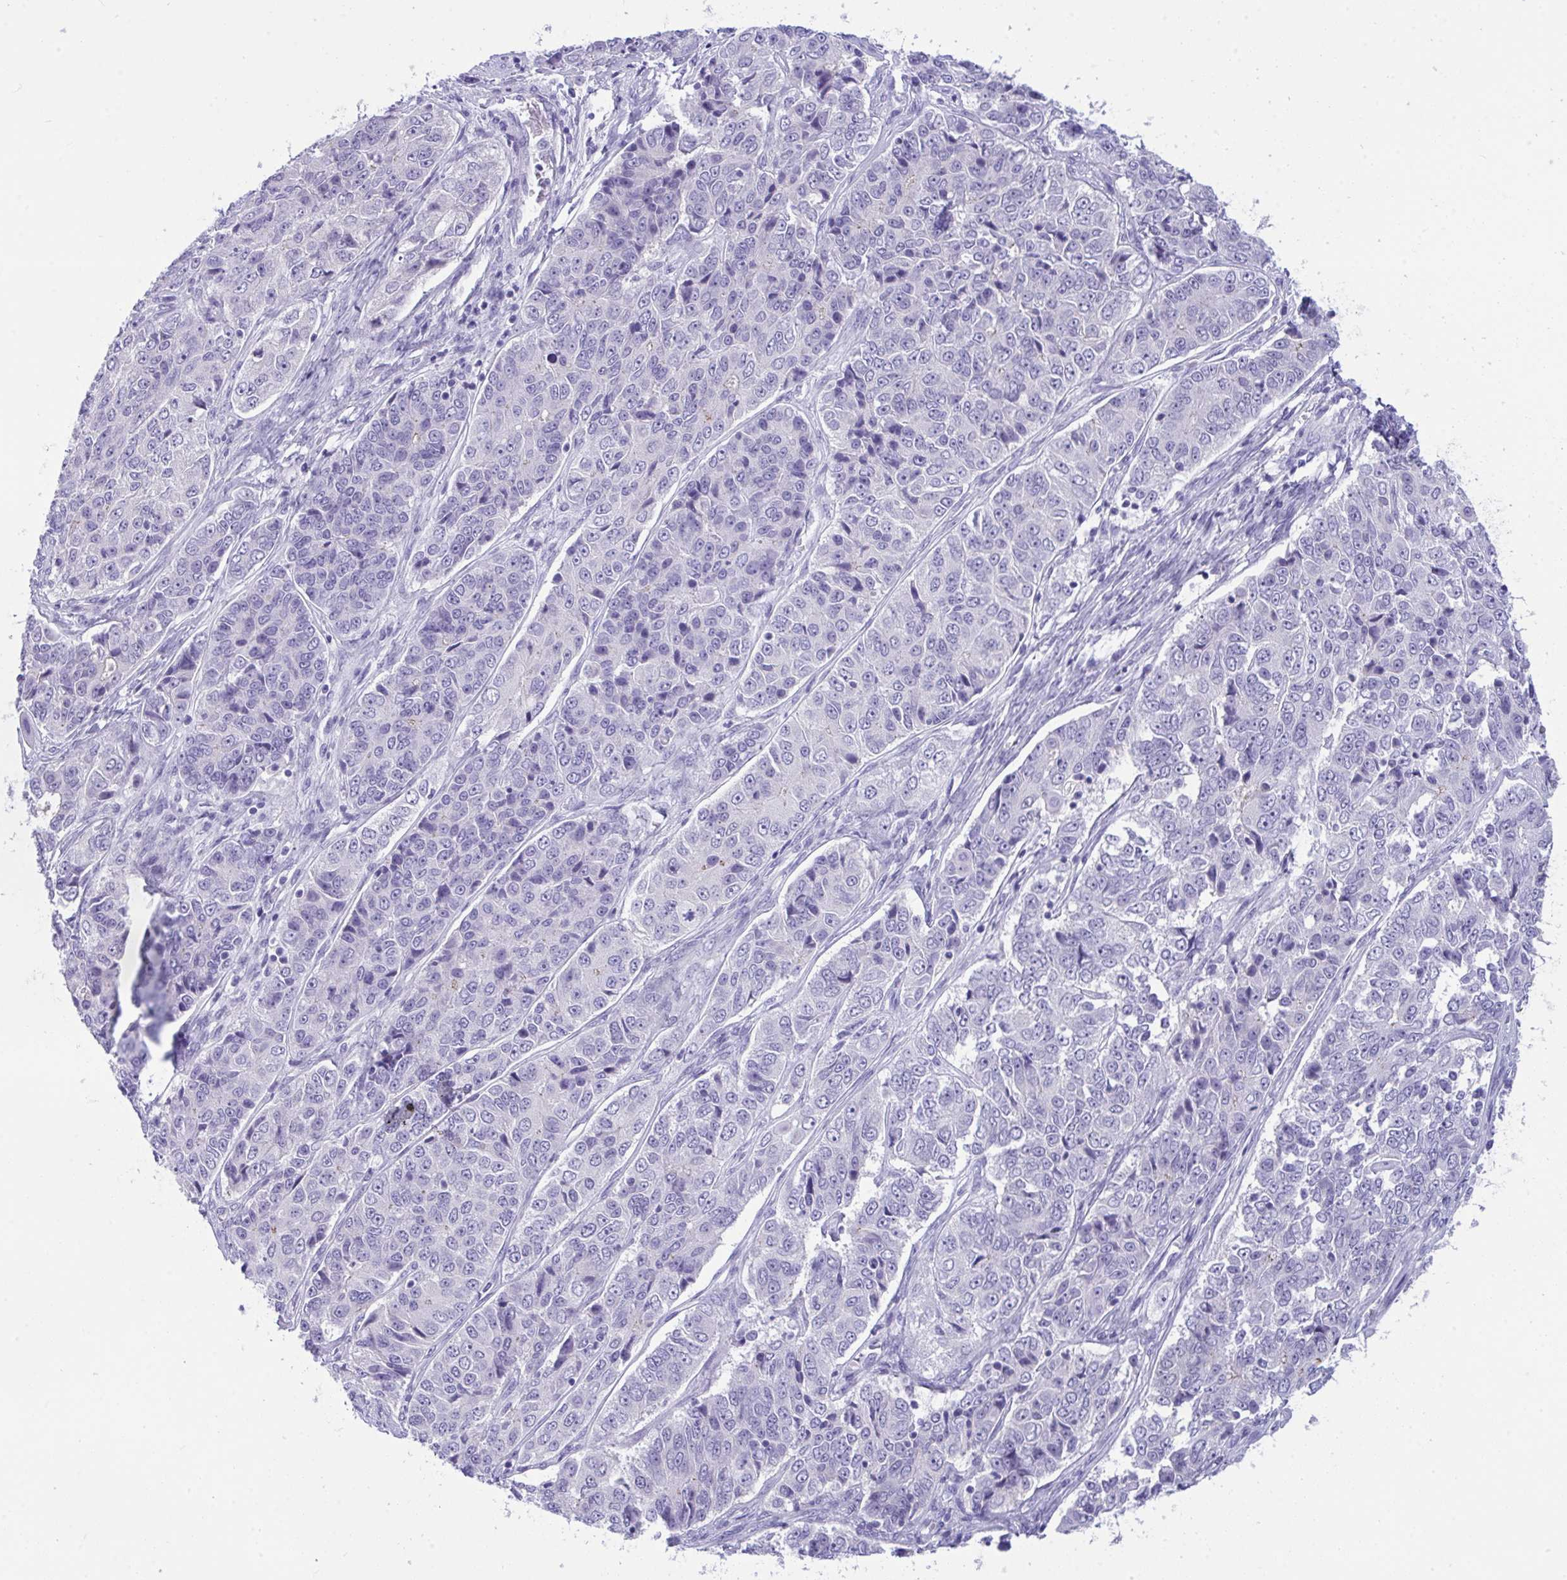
{"staining": {"intensity": "negative", "quantity": "none", "location": "none"}, "tissue": "ovarian cancer", "cell_type": "Tumor cells", "image_type": "cancer", "snomed": [{"axis": "morphology", "description": "Carcinoma, endometroid"}, {"axis": "topography", "description": "Ovary"}], "caption": "Ovarian cancer was stained to show a protein in brown. There is no significant staining in tumor cells.", "gene": "GLB1L2", "patient": {"sex": "female", "age": 51}}